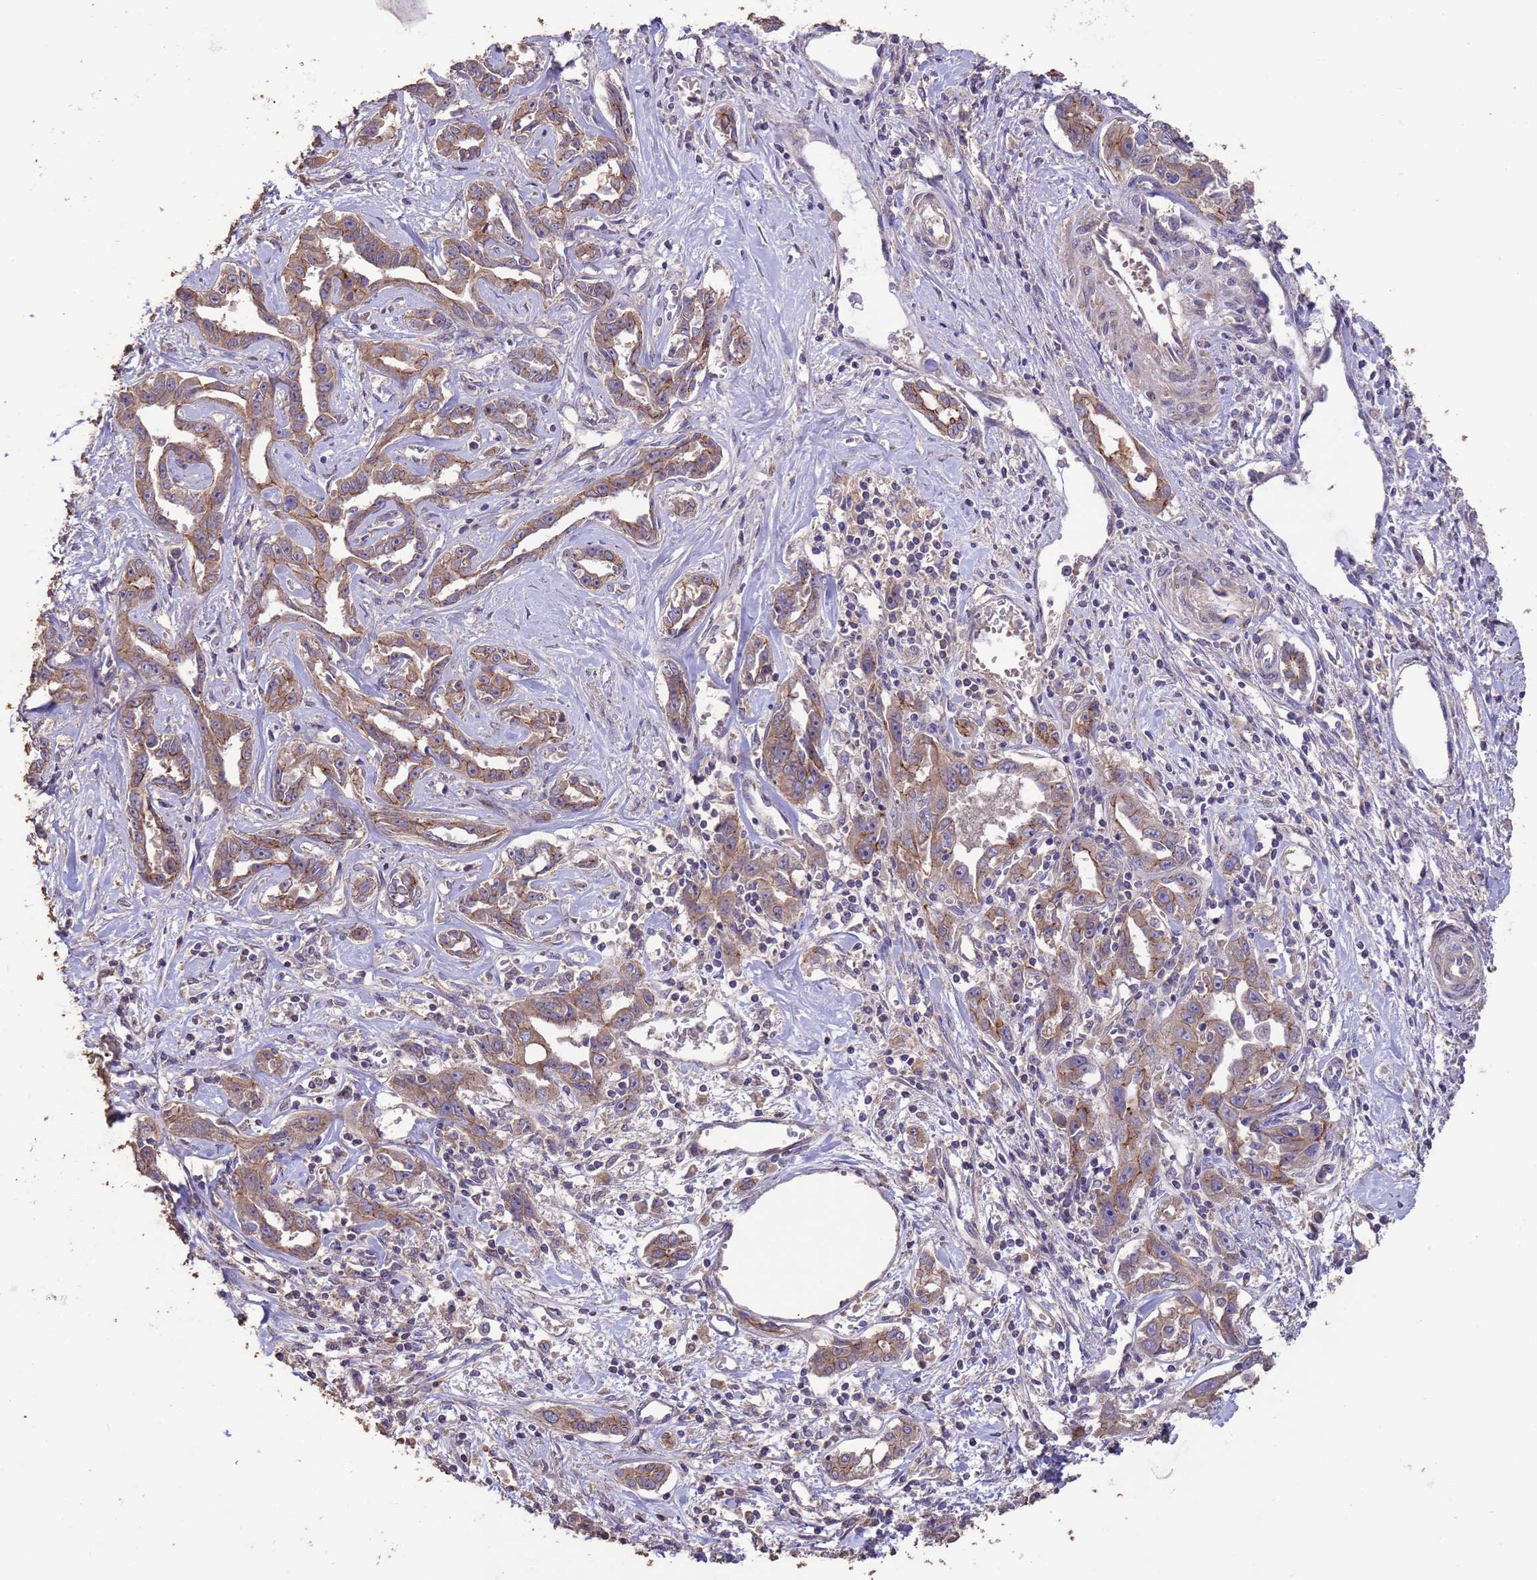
{"staining": {"intensity": "moderate", "quantity": ">75%", "location": "cytoplasmic/membranous"}, "tissue": "liver cancer", "cell_type": "Tumor cells", "image_type": "cancer", "snomed": [{"axis": "morphology", "description": "Cholangiocarcinoma"}, {"axis": "topography", "description": "Liver"}], "caption": "IHC photomicrograph of human cholangiocarcinoma (liver) stained for a protein (brown), which reveals medium levels of moderate cytoplasmic/membranous positivity in about >75% of tumor cells.", "gene": "SLC9B2", "patient": {"sex": "male", "age": 59}}